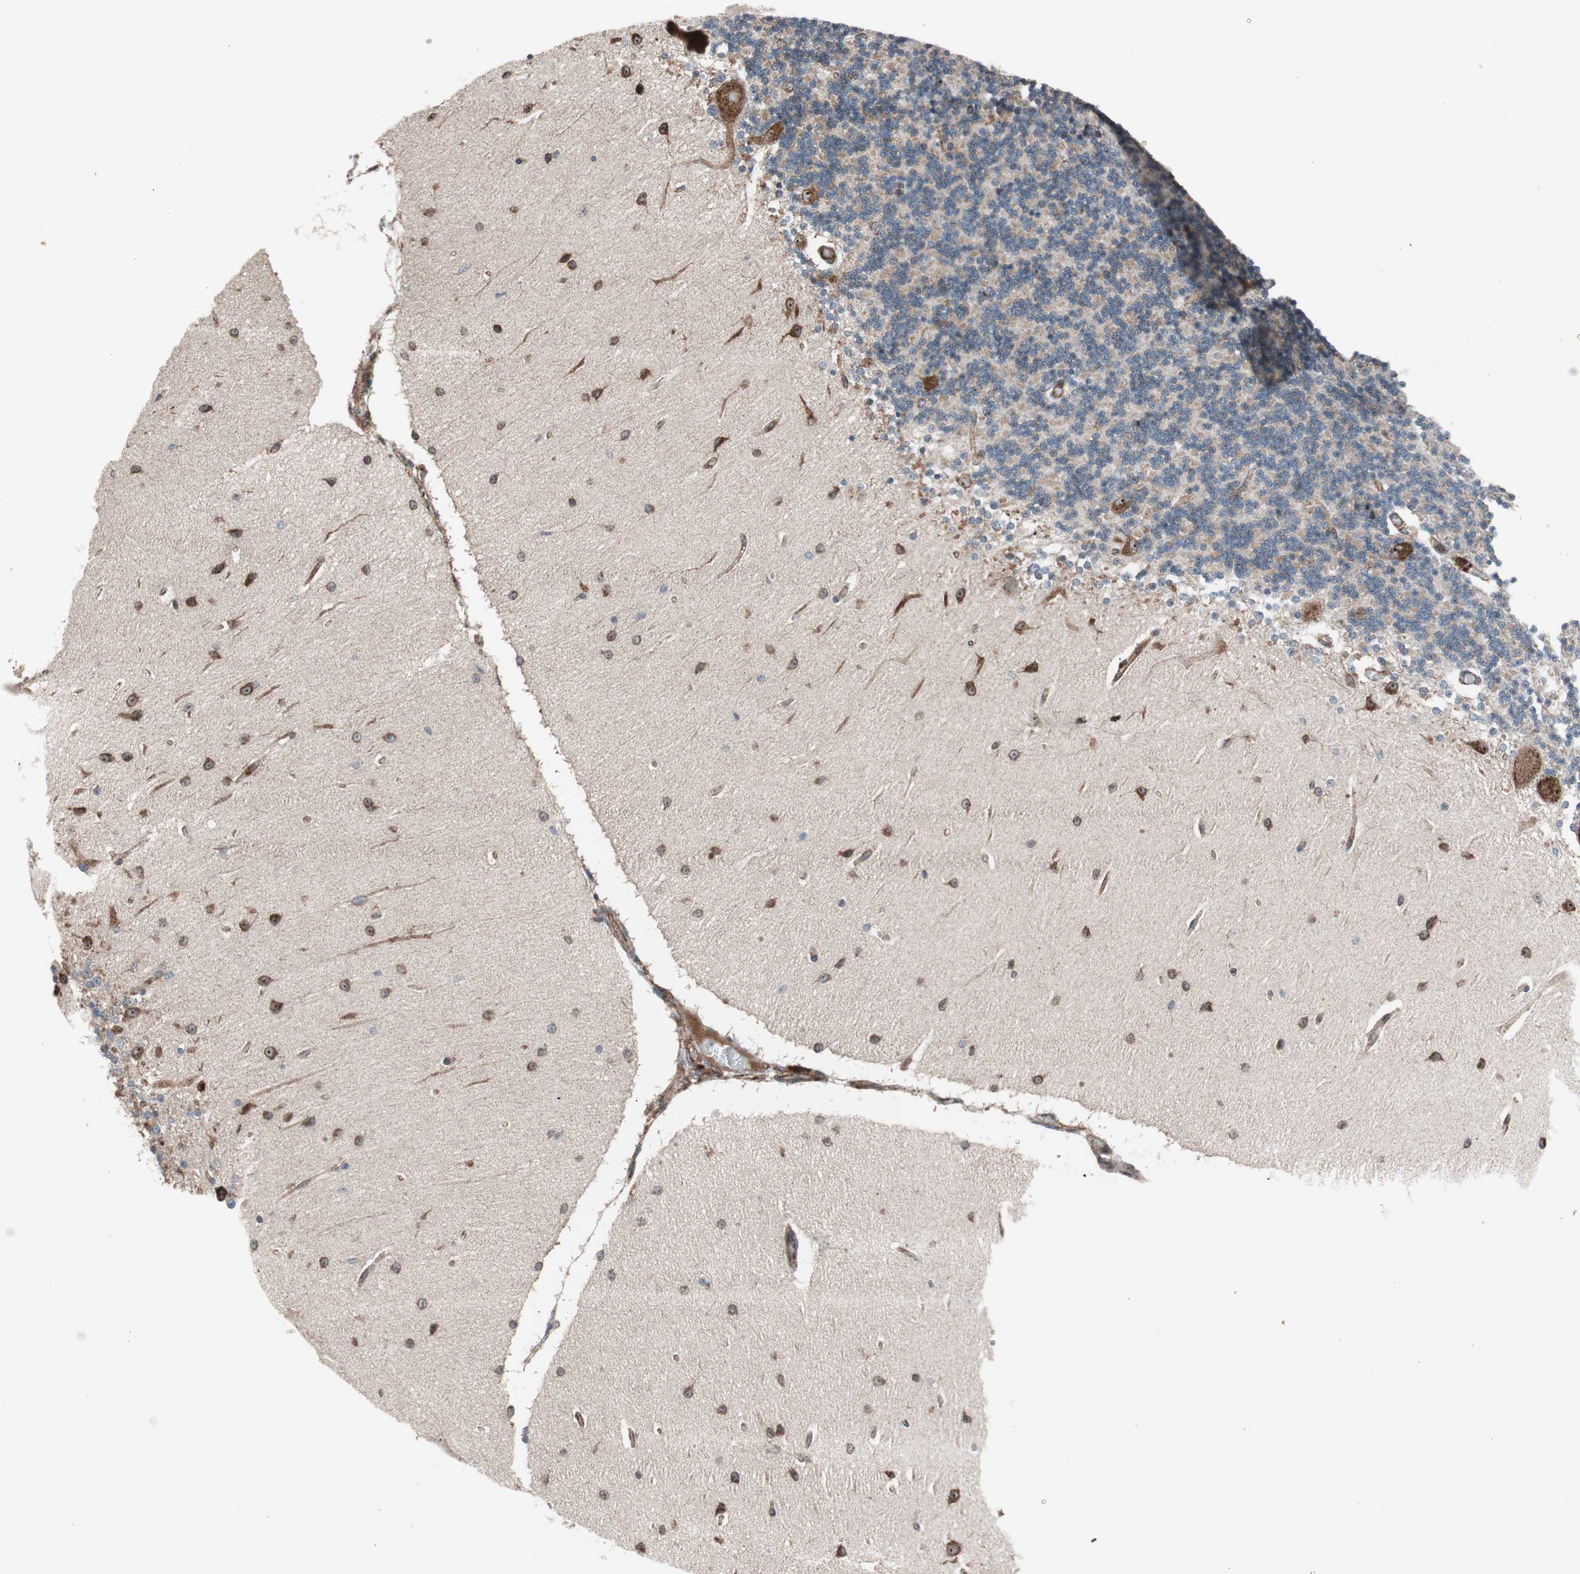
{"staining": {"intensity": "negative", "quantity": "none", "location": "none"}, "tissue": "cerebellum", "cell_type": "Cells in granular layer", "image_type": "normal", "snomed": [{"axis": "morphology", "description": "Normal tissue, NOS"}, {"axis": "topography", "description": "Cerebellum"}], "caption": "Unremarkable cerebellum was stained to show a protein in brown. There is no significant staining in cells in granular layer.", "gene": "CCL14", "patient": {"sex": "female", "age": 54}}